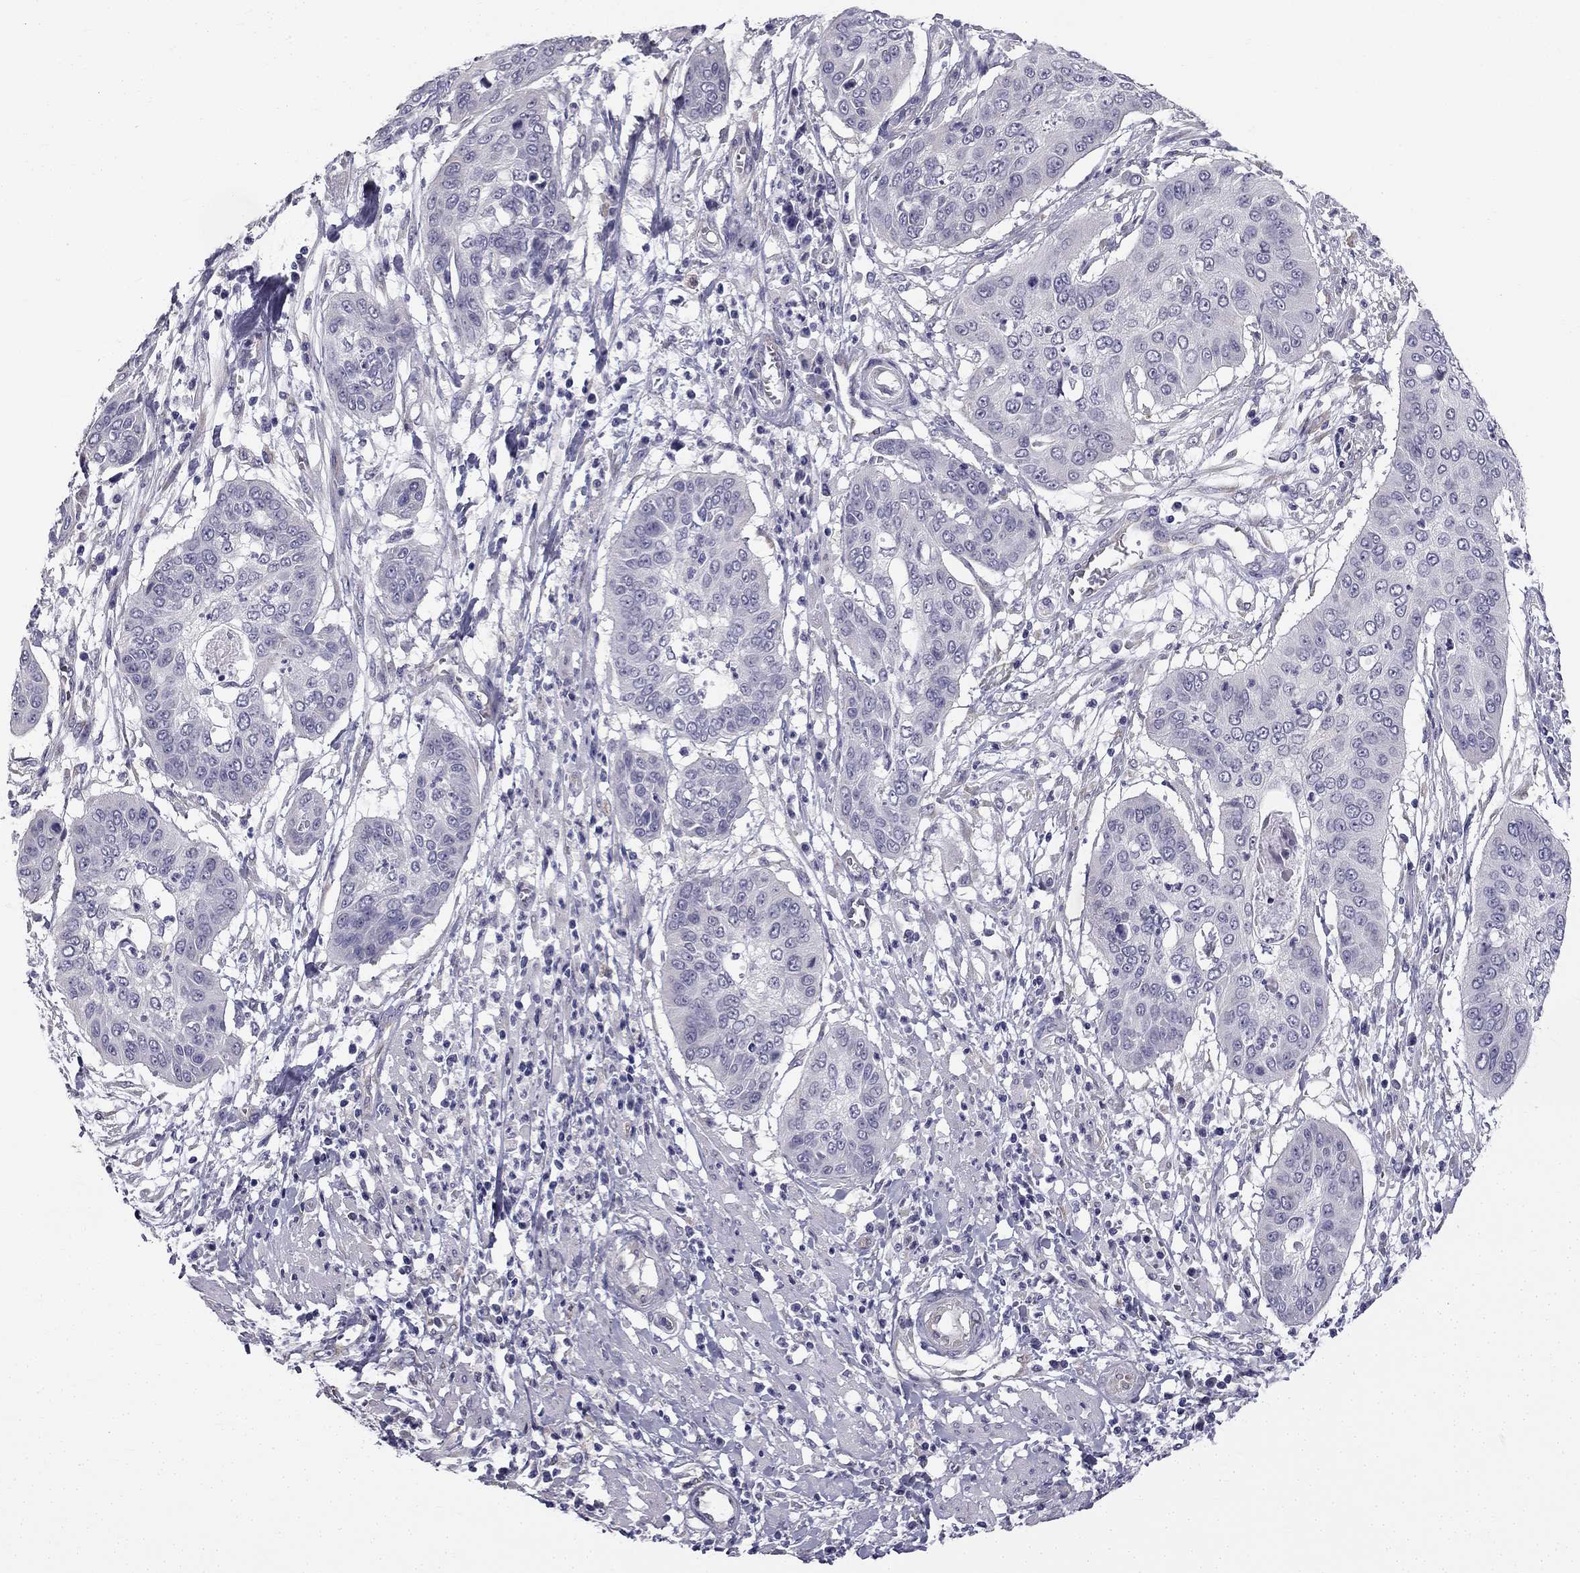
{"staining": {"intensity": "negative", "quantity": "none", "location": "none"}, "tissue": "cervical cancer", "cell_type": "Tumor cells", "image_type": "cancer", "snomed": [{"axis": "morphology", "description": "Squamous cell carcinoma, NOS"}, {"axis": "topography", "description": "Cervix"}], "caption": "Cervical cancer was stained to show a protein in brown. There is no significant staining in tumor cells.", "gene": "CCDC40", "patient": {"sex": "female", "age": 39}}